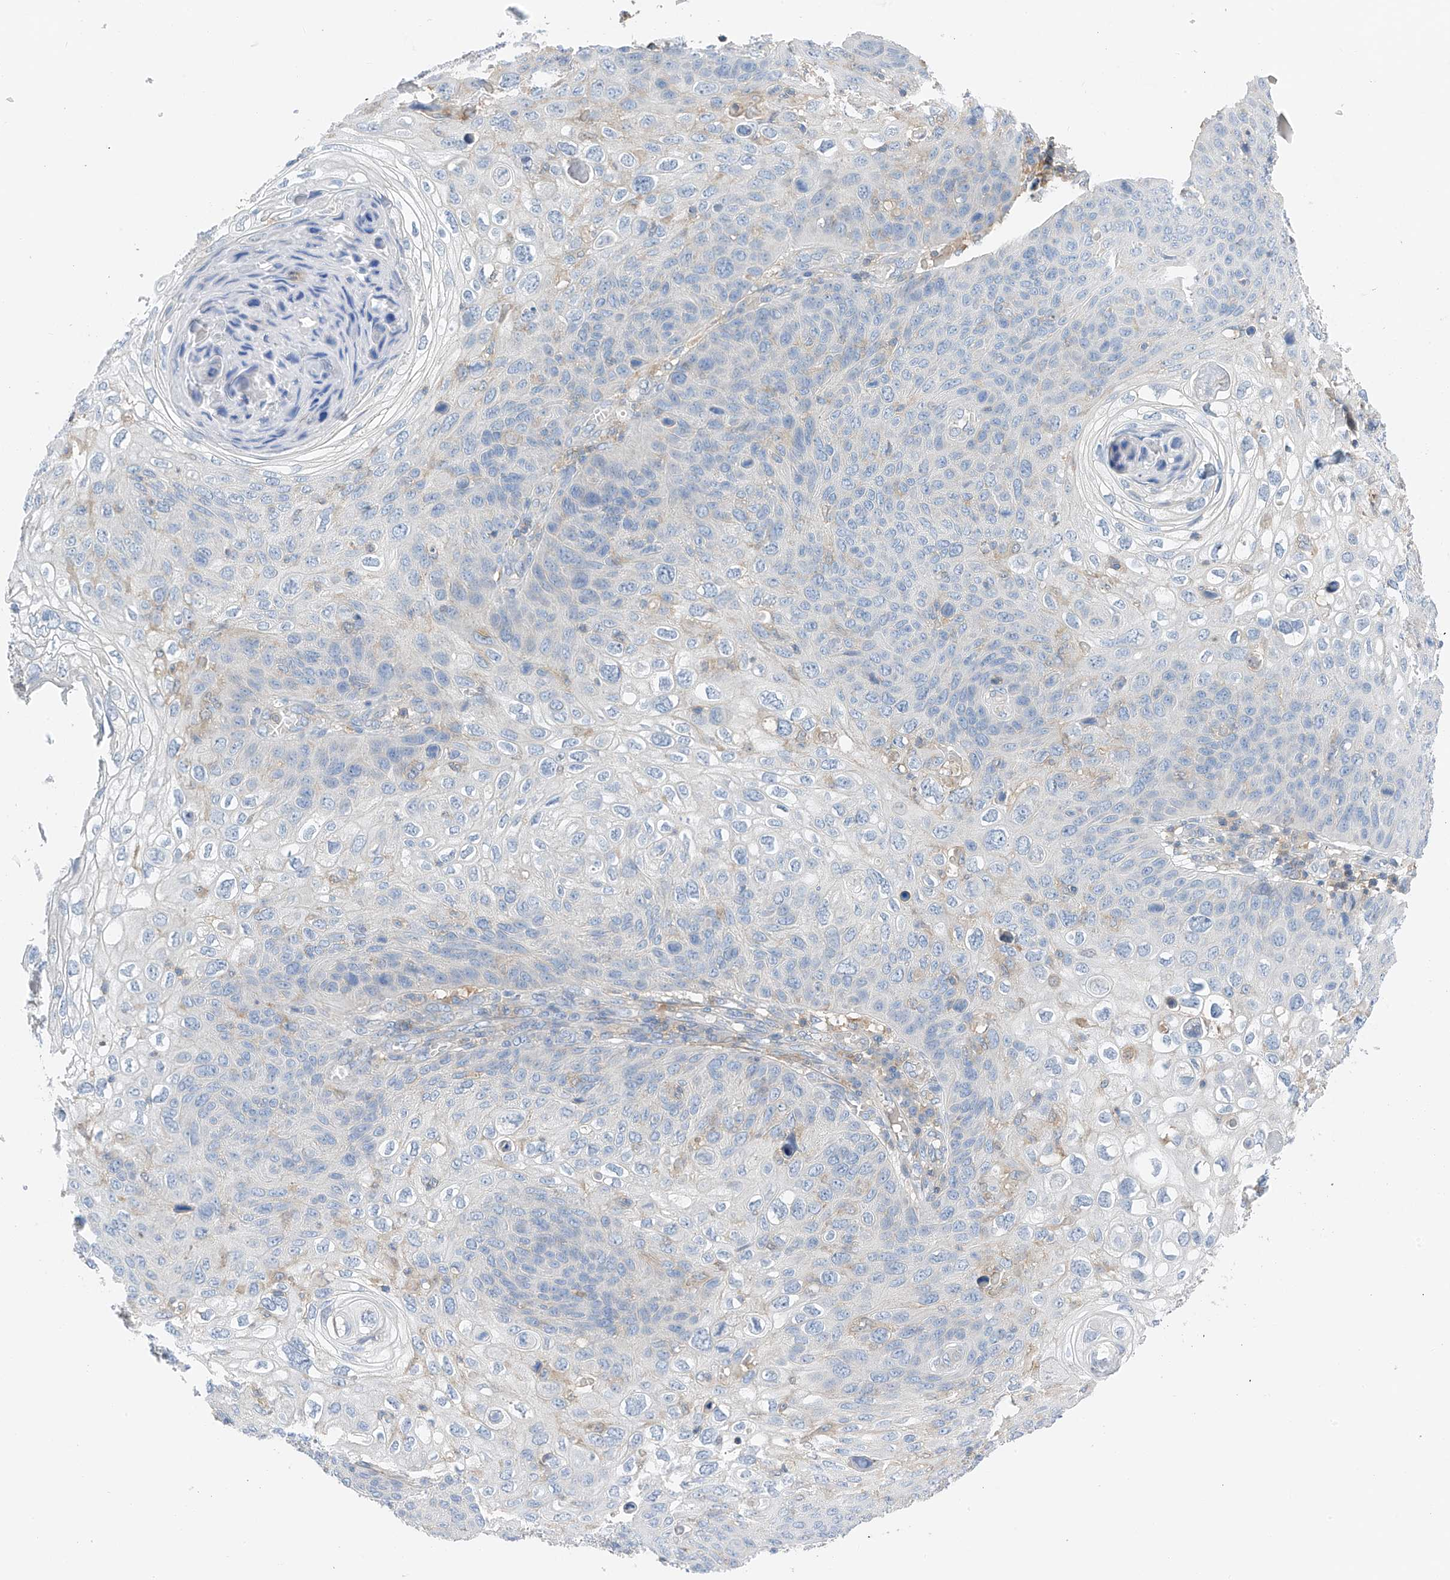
{"staining": {"intensity": "negative", "quantity": "none", "location": "none"}, "tissue": "skin cancer", "cell_type": "Tumor cells", "image_type": "cancer", "snomed": [{"axis": "morphology", "description": "Squamous cell carcinoma, NOS"}, {"axis": "topography", "description": "Skin"}], "caption": "An immunohistochemistry photomicrograph of skin cancer (squamous cell carcinoma) is shown. There is no staining in tumor cells of skin cancer (squamous cell carcinoma). Nuclei are stained in blue.", "gene": "NALCN", "patient": {"sex": "female", "age": 90}}